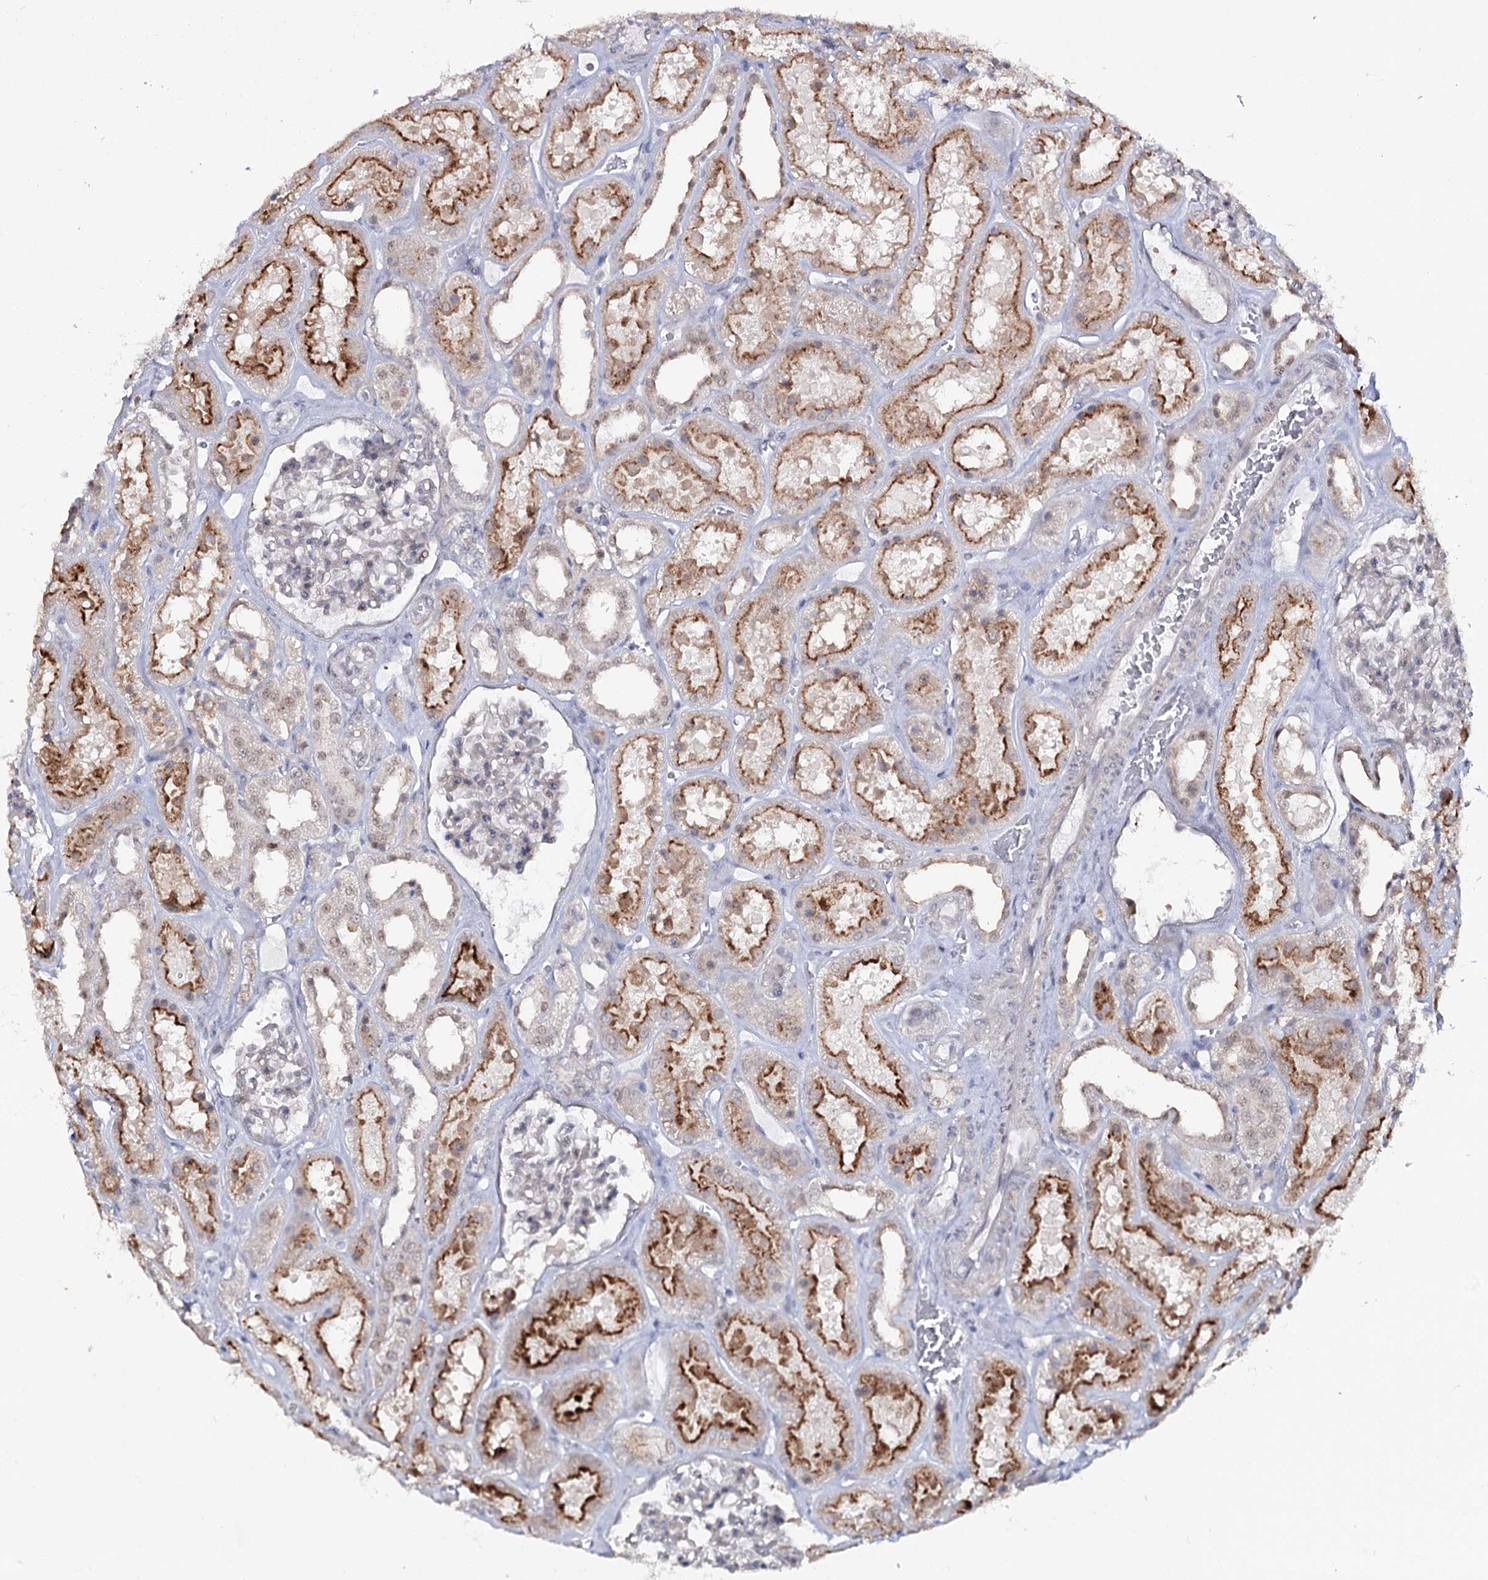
{"staining": {"intensity": "negative", "quantity": "none", "location": "none"}, "tissue": "kidney", "cell_type": "Cells in glomeruli", "image_type": "normal", "snomed": [{"axis": "morphology", "description": "Normal tissue, NOS"}, {"axis": "topography", "description": "Kidney"}], "caption": "A high-resolution histopathology image shows immunohistochemistry staining of normal kidney, which shows no significant expression in cells in glomeruli.", "gene": "ZC3H8", "patient": {"sex": "female", "age": 41}}